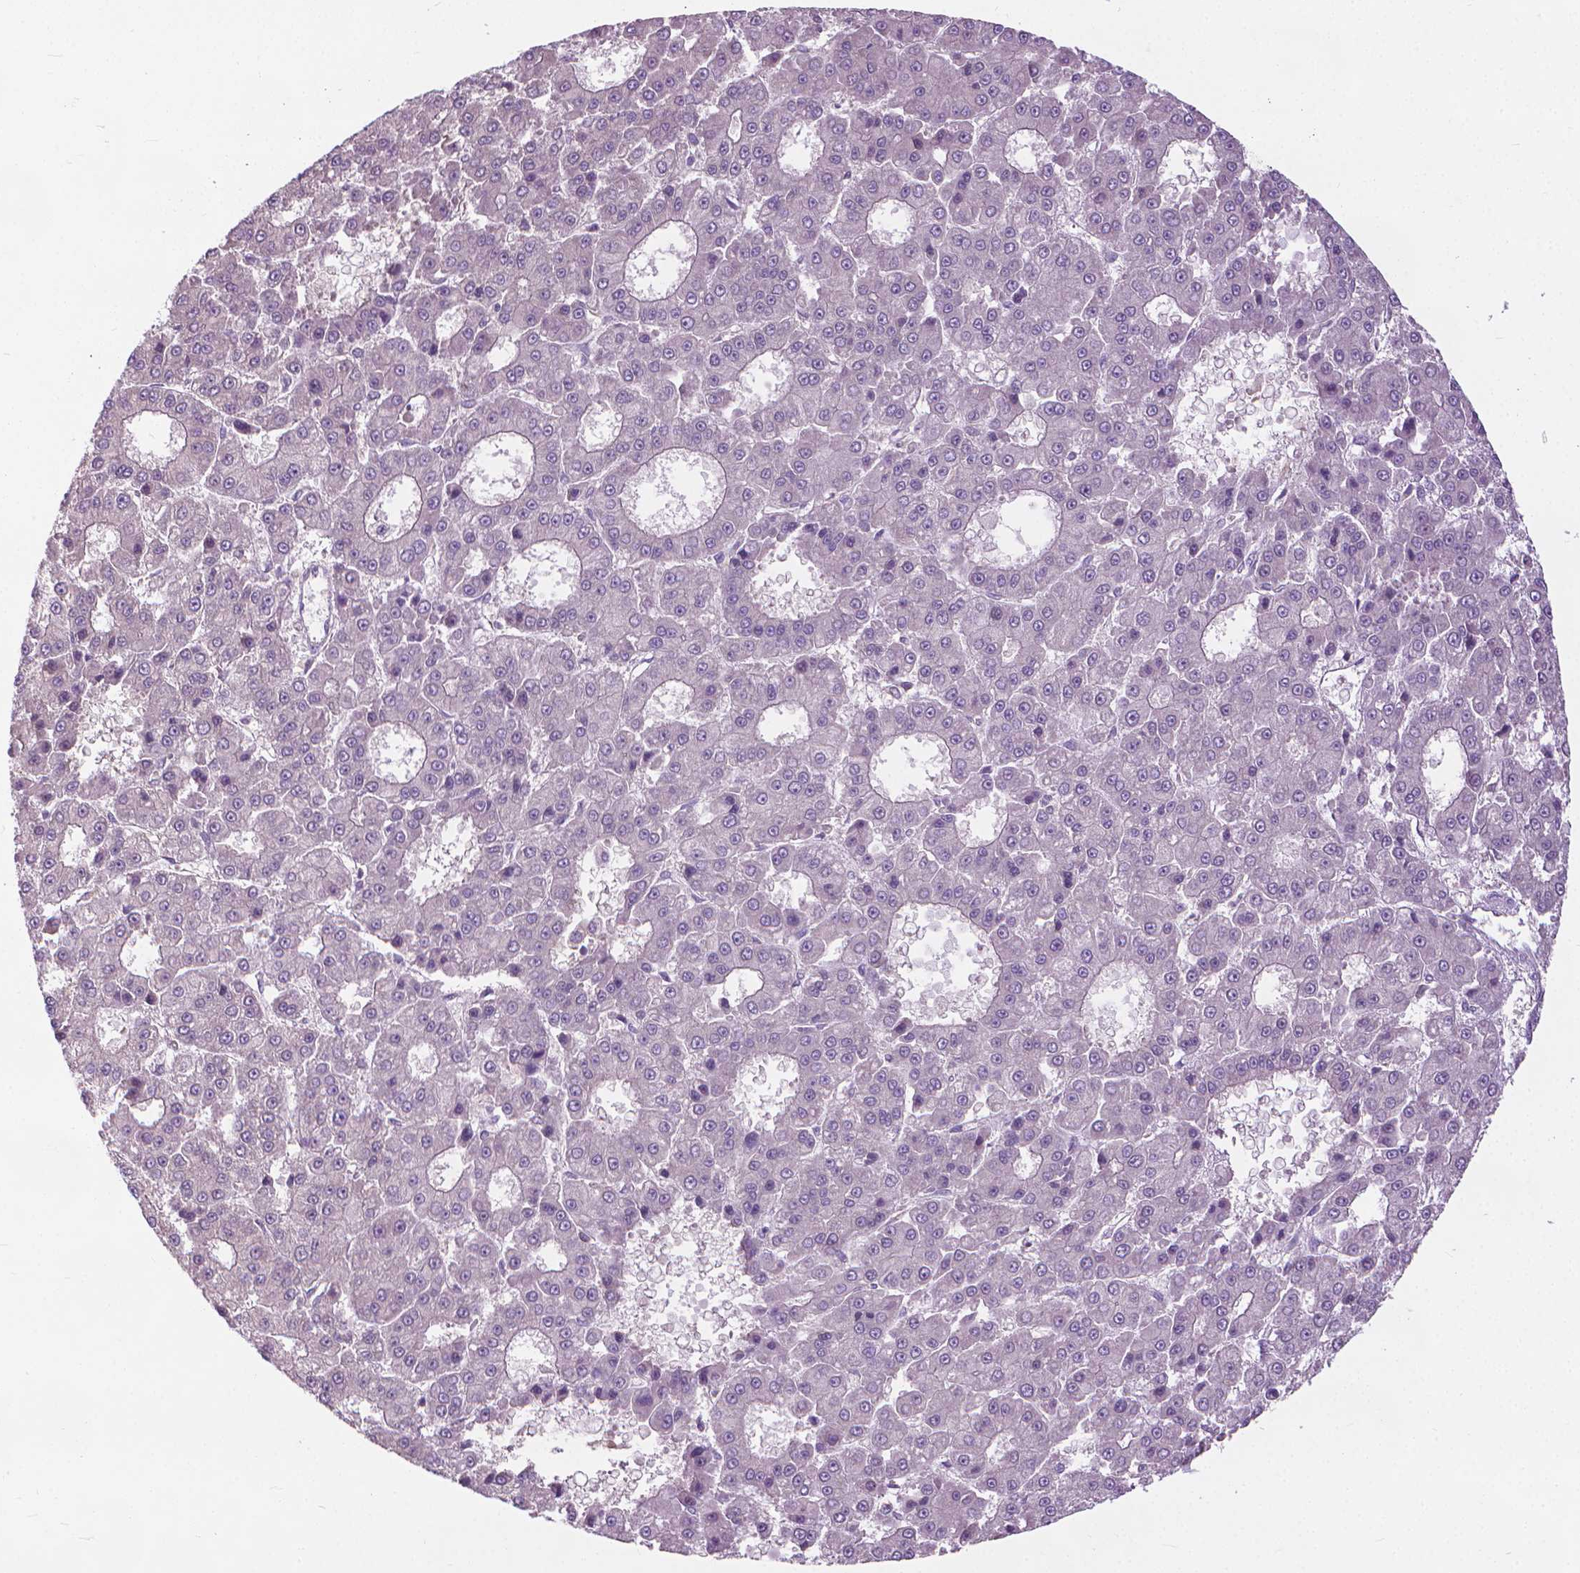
{"staining": {"intensity": "negative", "quantity": "none", "location": "none"}, "tissue": "liver cancer", "cell_type": "Tumor cells", "image_type": "cancer", "snomed": [{"axis": "morphology", "description": "Carcinoma, Hepatocellular, NOS"}, {"axis": "topography", "description": "Liver"}], "caption": "Tumor cells show no significant protein expression in hepatocellular carcinoma (liver).", "gene": "NUDT1", "patient": {"sex": "male", "age": 70}}